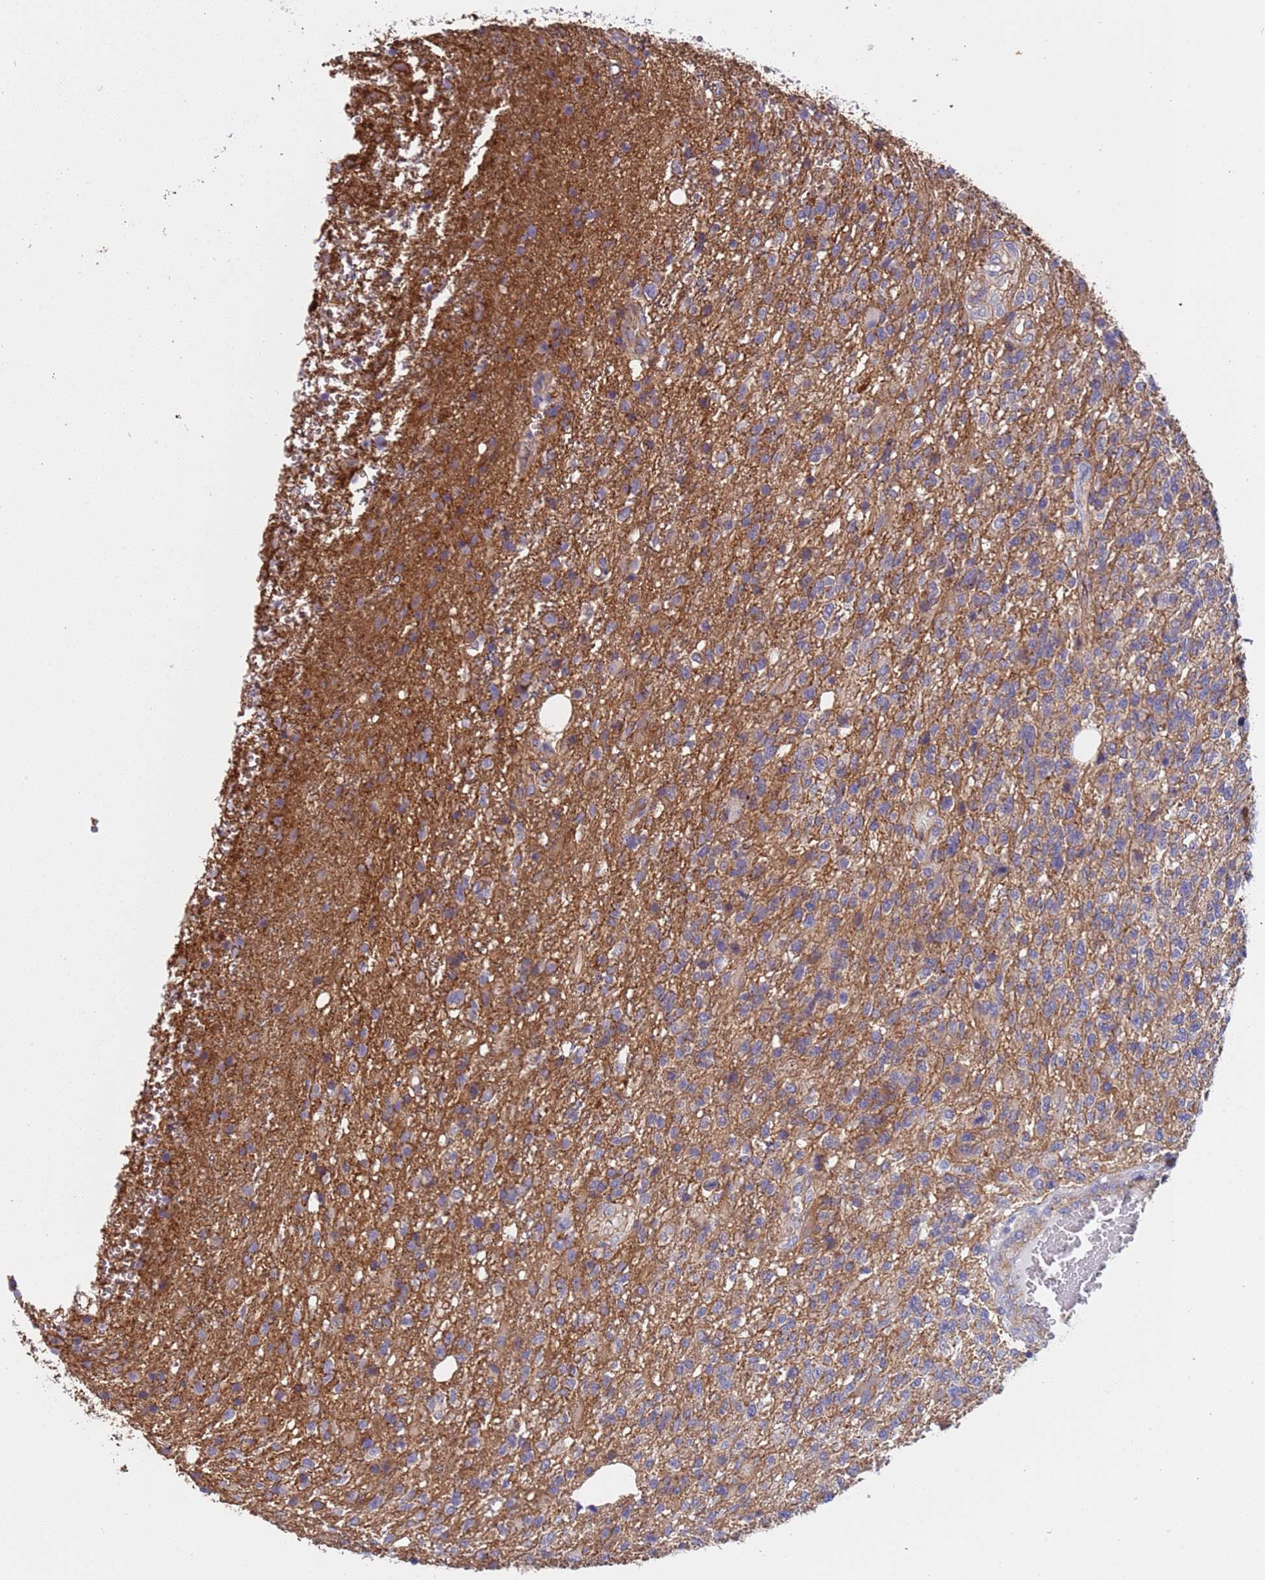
{"staining": {"intensity": "weak", "quantity": ">75%", "location": "cytoplasmic/membranous"}, "tissue": "glioma", "cell_type": "Tumor cells", "image_type": "cancer", "snomed": [{"axis": "morphology", "description": "Glioma, malignant, High grade"}, {"axis": "topography", "description": "Brain"}], "caption": "Protein staining reveals weak cytoplasmic/membranous expression in about >75% of tumor cells in glioma.", "gene": "ZNF248", "patient": {"sex": "male", "age": 56}}